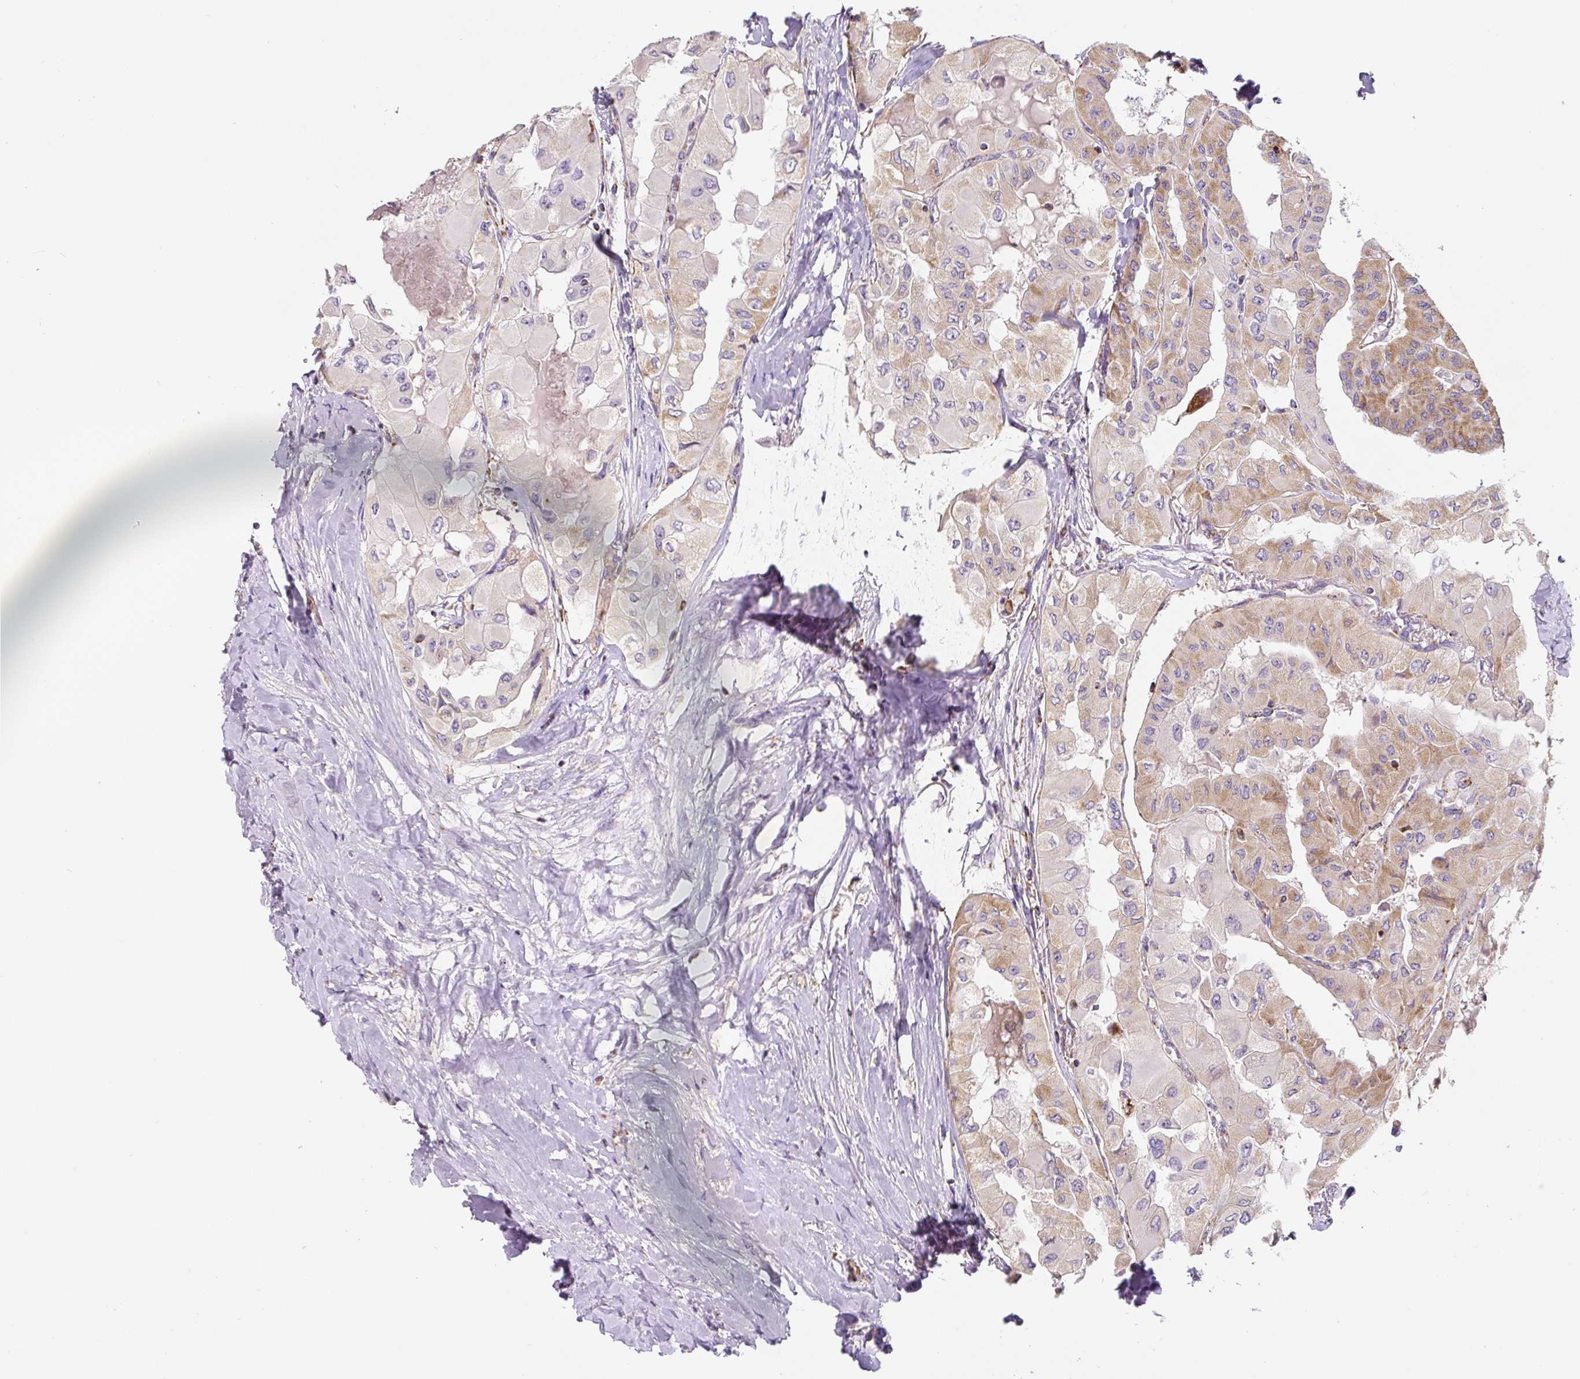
{"staining": {"intensity": "moderate", "quantity": "25%-75%", "location": "cytoplasmic/membranous"}, "tissue": "thyroid cancer", "cell_type": "Tumor cells", "image_type": "cancer", "snomed": [{"axis": "morphology", "description": "Normal tissue, NOS"}, {"axis": "morphology", "description": "Papillary adenocarcinoma, NOS"}, {"axis": "topography", "description": "Thyroid gland"}], "caption": "The micrograph reveals immunohistochemical staining of thyroid cancer. There is moderate cytoplasmic/membranous staining is identified in approximately 25%-75% of tumor cells. (DAB = brown stain, brightfield microscopy at high magnification).", "gene": "MT-CO2", "patient": {"sex": "female", "age": 59}}